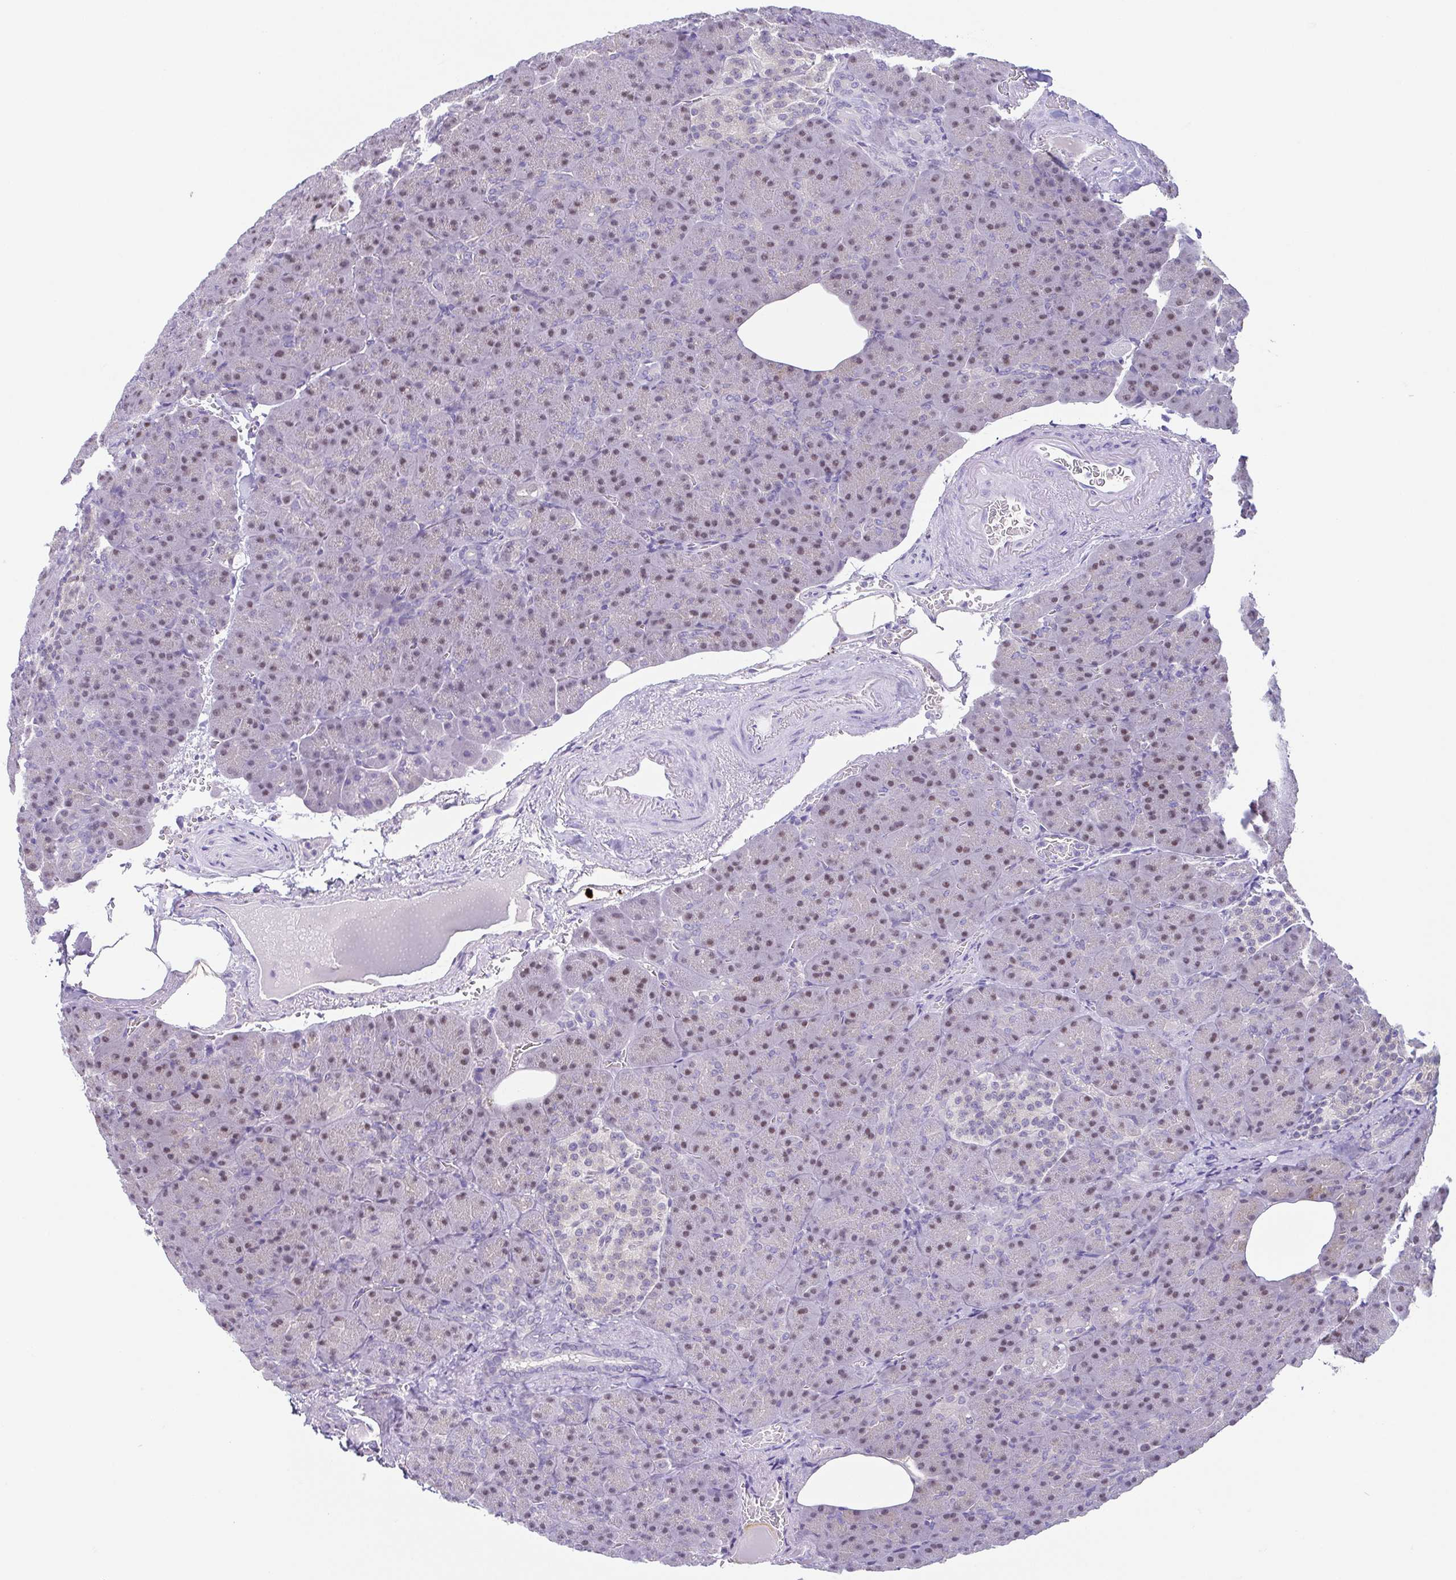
{"staining": {"intensity": "moderate", "quantity": "25%-75%", "location": "nuclear"}, "tissue": "pancreas", "cell_type": "Exocrine glandular cells", "image_type": "normal", "snomed": [{"axis": "morphology", "description": "Normal tissue, NOS"}, {"axis": "topography", "description": "Pancreas"}], "caption": "The photomicrograph shows a brown stain indicating the presence of a protein in the nuclear of exocrine glandular cells in pancreas.", "gene": "UBE2Q1", "patient": {"sex": "female", "age": 74}}